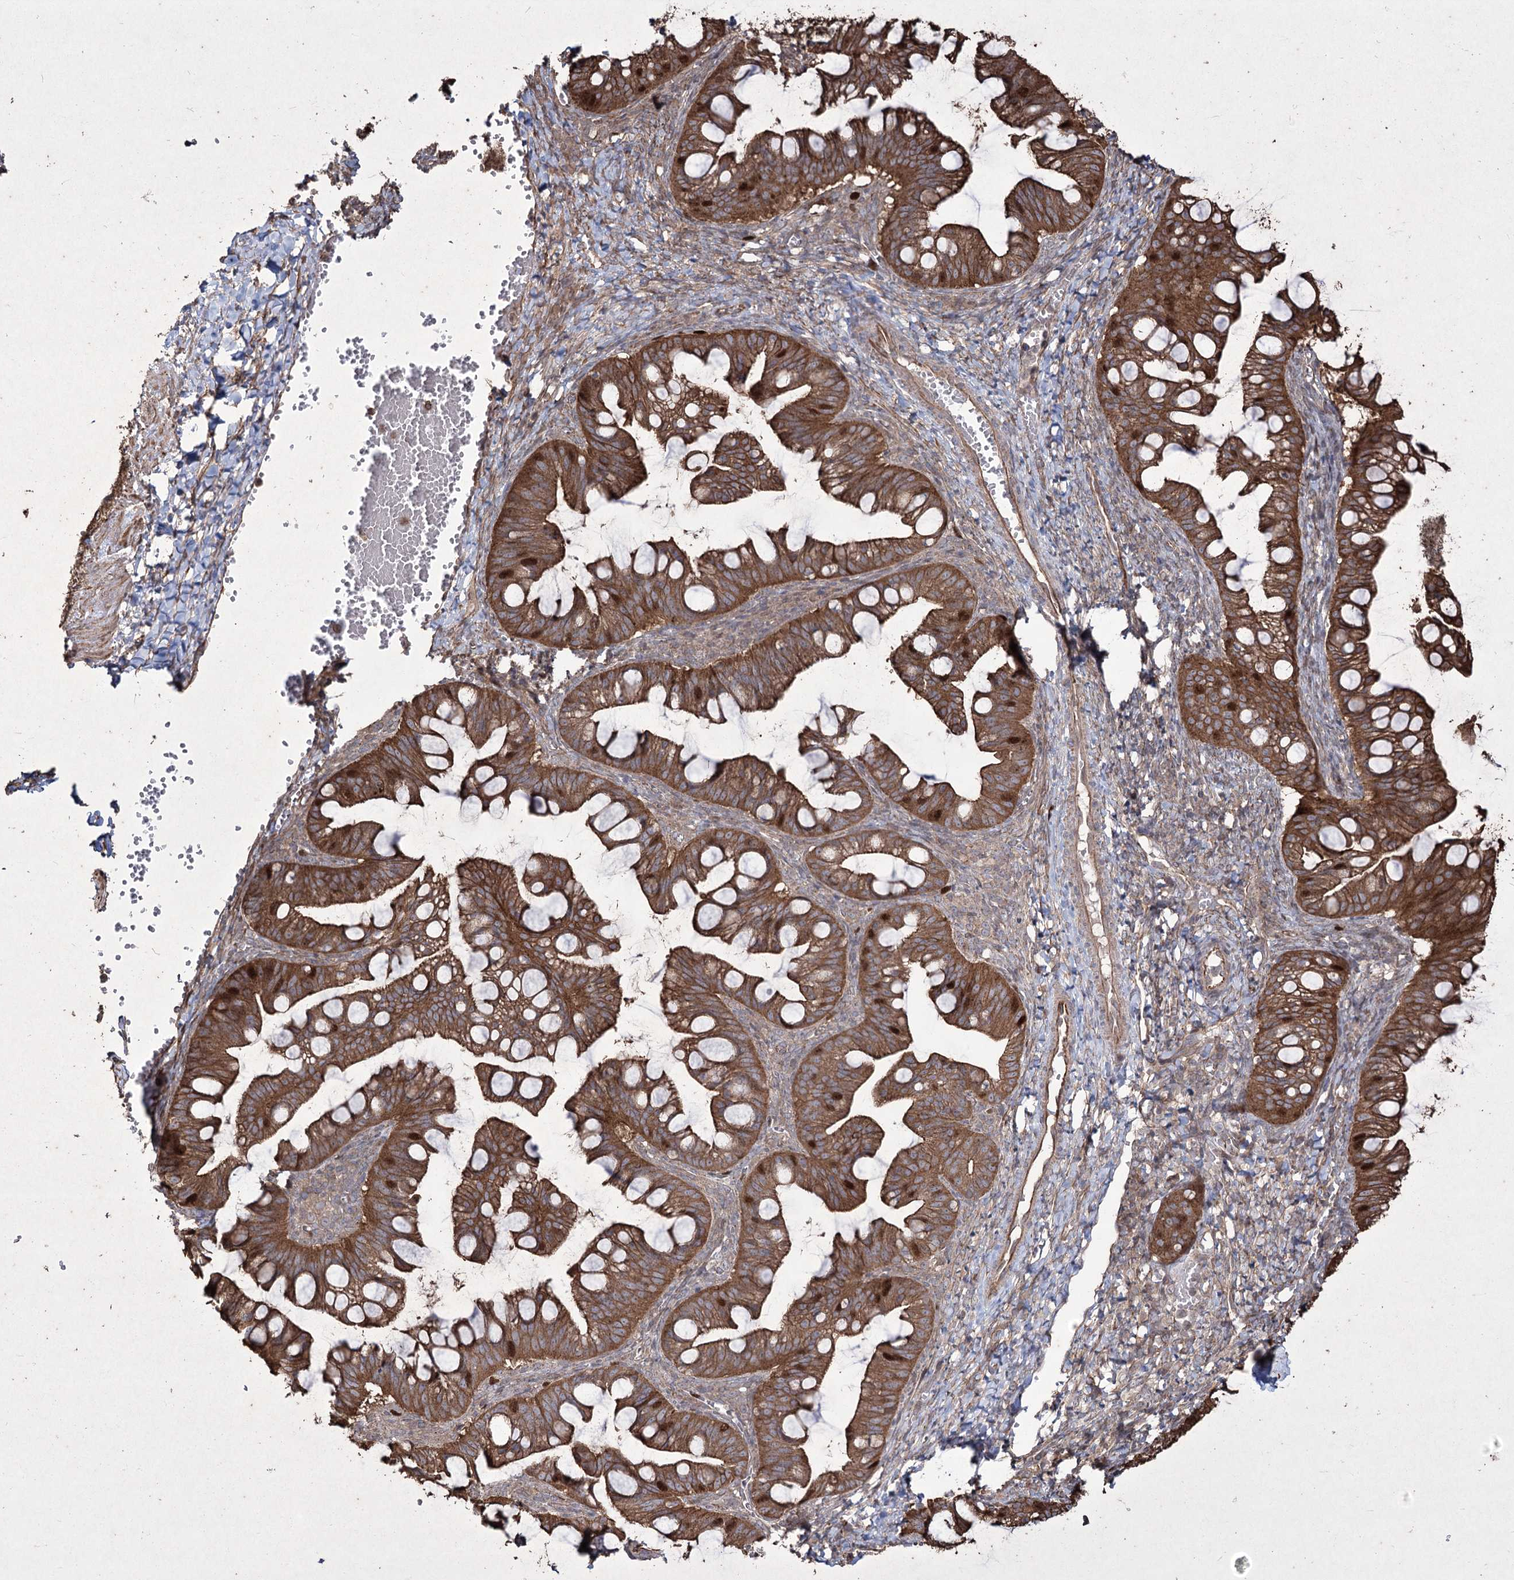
{"staining": {"intensity": "strong", "quantity": ">75%", "location": "cytoplasmic/membranous"}, "tissue": "ovarian cancer", "cell_type": "Tumor cells", "image_type": "cancer", "snomed": [{"axis": "morphology", "description": "Cystadenocarcinoma, mucinous, NOS"}, {"axis": "topography", "description": "Ovary"}], "caption": "Strong cytoplasmic/membranous expression for a protein is appreciated in about >75% of tumor cells of ovarian mucinous cystadenocarcinoma using IHC.", "gene": "PRC1", "patient": {"sex": "female", "age": 73}}